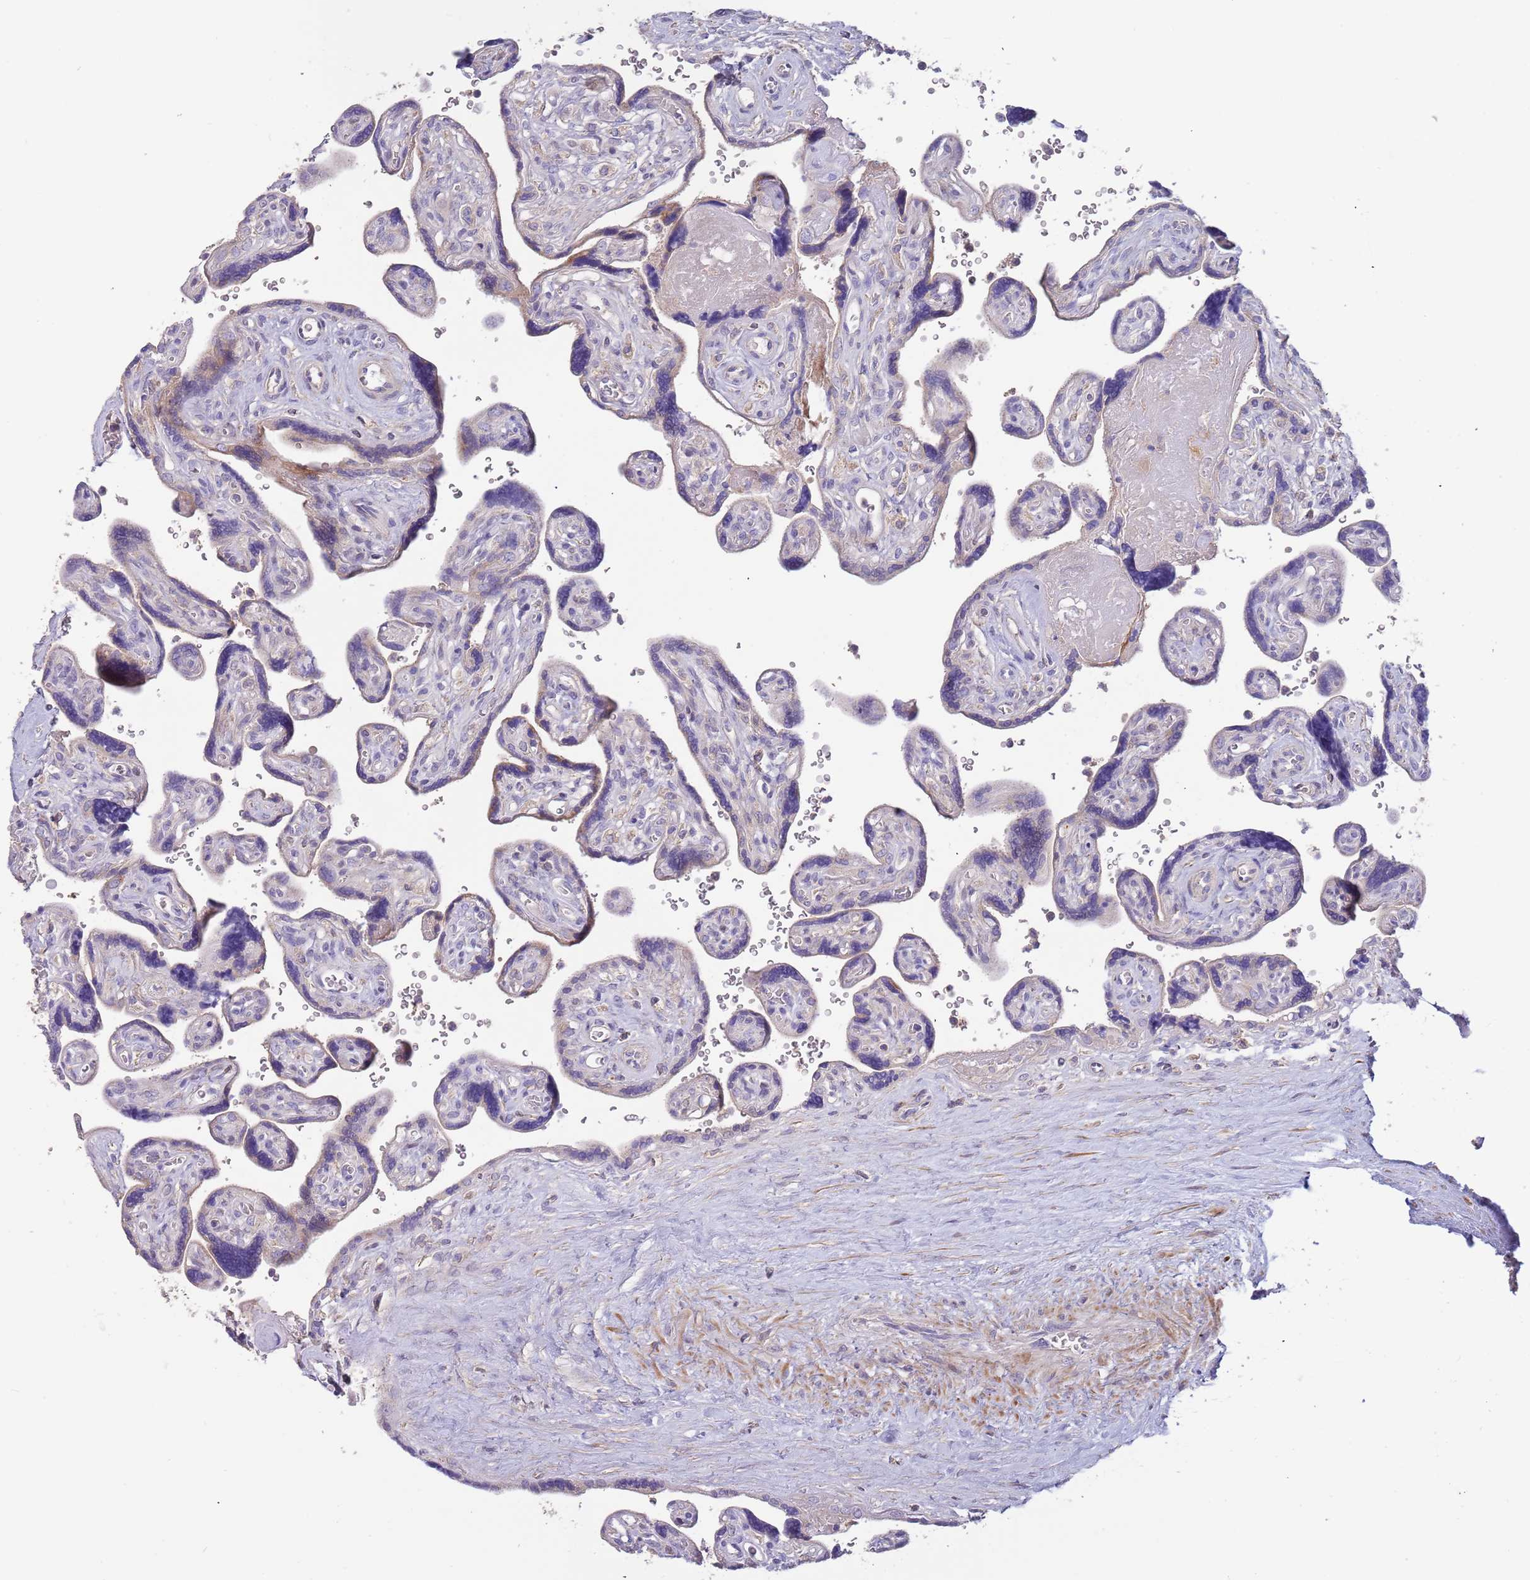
{"staining": {"intensity": "moderate", "quantity": "<25%", "location": "cytoplasmic/membranous"}, "tissue": "placenta", "cell_type": "Trophoblastic cells", "image_type": "normal", "snomed": [{"axis": "morphology", "description": "Normal tissue, NOS"}, {"axis": "topography", "description": "Placenta"}], "caption": "This histopathology image displays benign placenta stained with immunohistochemistry to label a protein in brown. The cytoplasmic/membranous of trophoblastic cells show moderate positivity for the protein. Nuclei are counter-stained blue.", "gene": "SUSD1", "patient": {"sex": "female", "age": 39}}